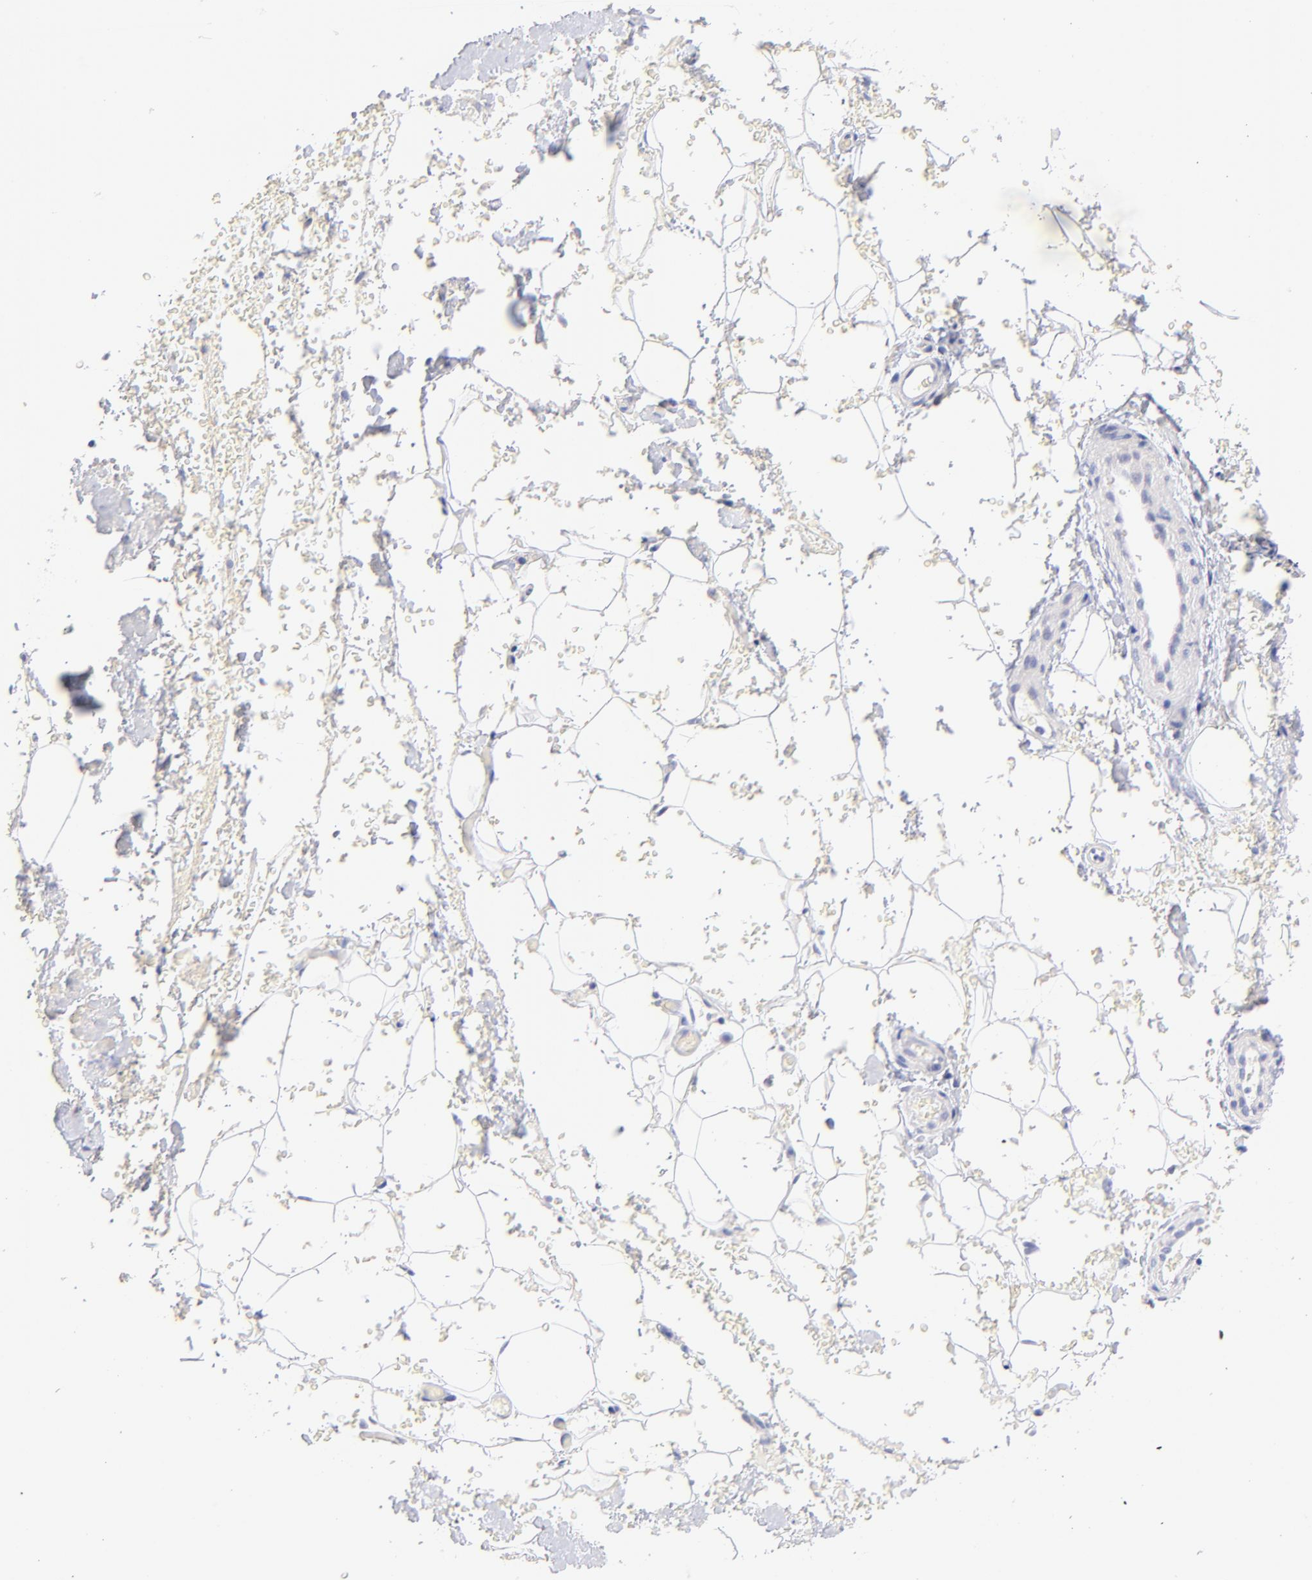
{"staining": {"intensity": "negative", "quantity": "none", "location": "none"}, "tissue": "adipose tissue", "cell_type": "Adipocytes", "image_type": "normal", "snomed": [{"axis": "morphology", "description": "Normal tissue, NOS"}, {"axis": "morphology", "description": "Inflammation, NOS"}, {"axis": "topography", "description": "Breast"}], "caption": "IHC of normal human adipose tissue reveals no staining in adipocytes. The staining is performed using DAB brown chromogen with nuclei counter-stained in using hematoxylin.", "gene": "HORMAD2", "patient": {"sex": "female", "age": 65}}